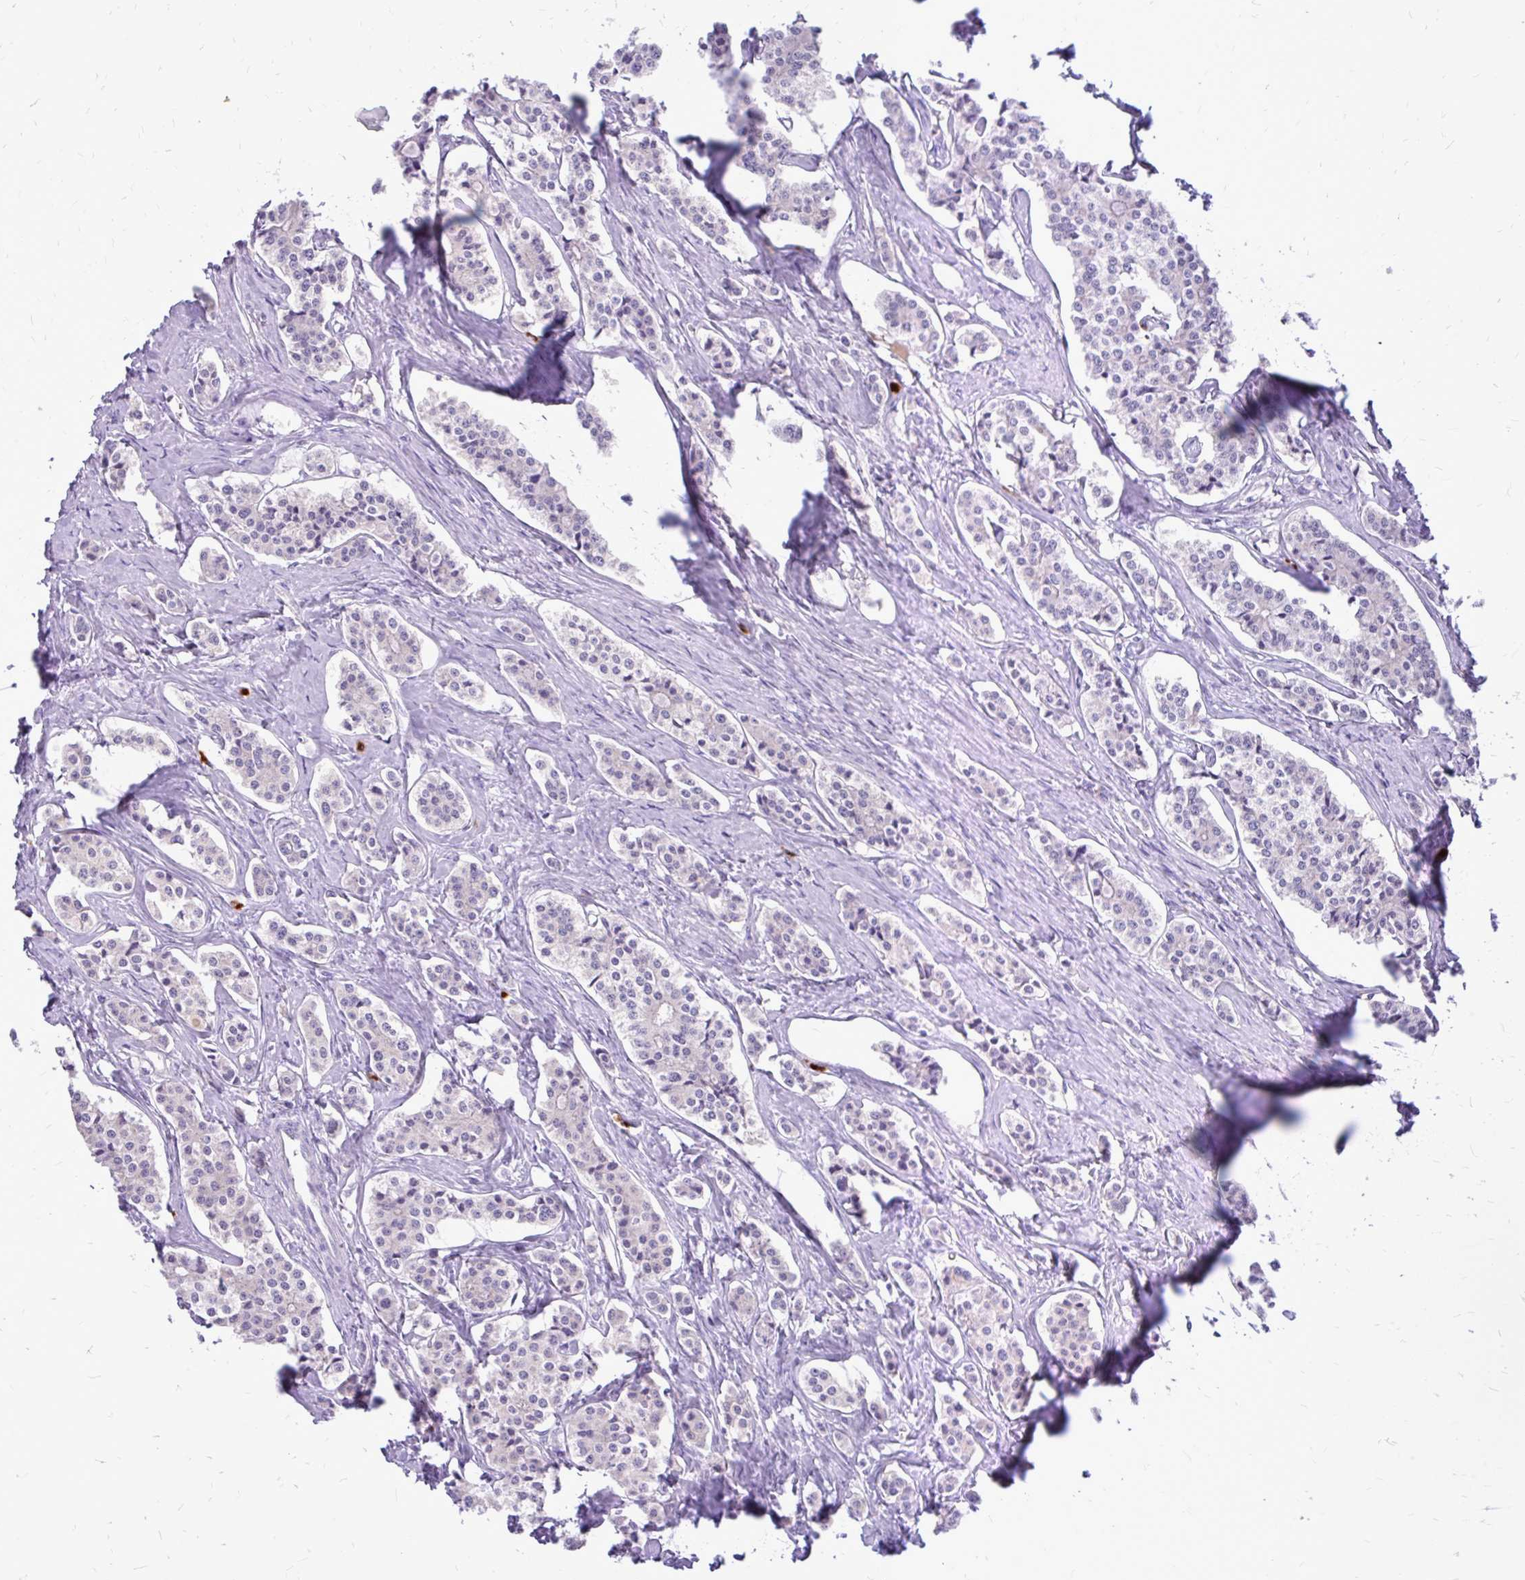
{"staining": {"intensity": "negative", "quantity": "none", "location": "none"}, "tissue": "carcinoid", "cell_type": "Tumor cells", "image_type": "cancer", "snomed": [{"axis": "morphology", "description": "Carcinoid, malignant, NOS"}, {"axis": "topography", "description": "Small intestine"}], "caption": "Carcinoid was stained to show a protein in brown. There is no significant expression in tumor cells.", "gene": "MAP1LC3A", "patient": {"sex": "male", "age": 63}}